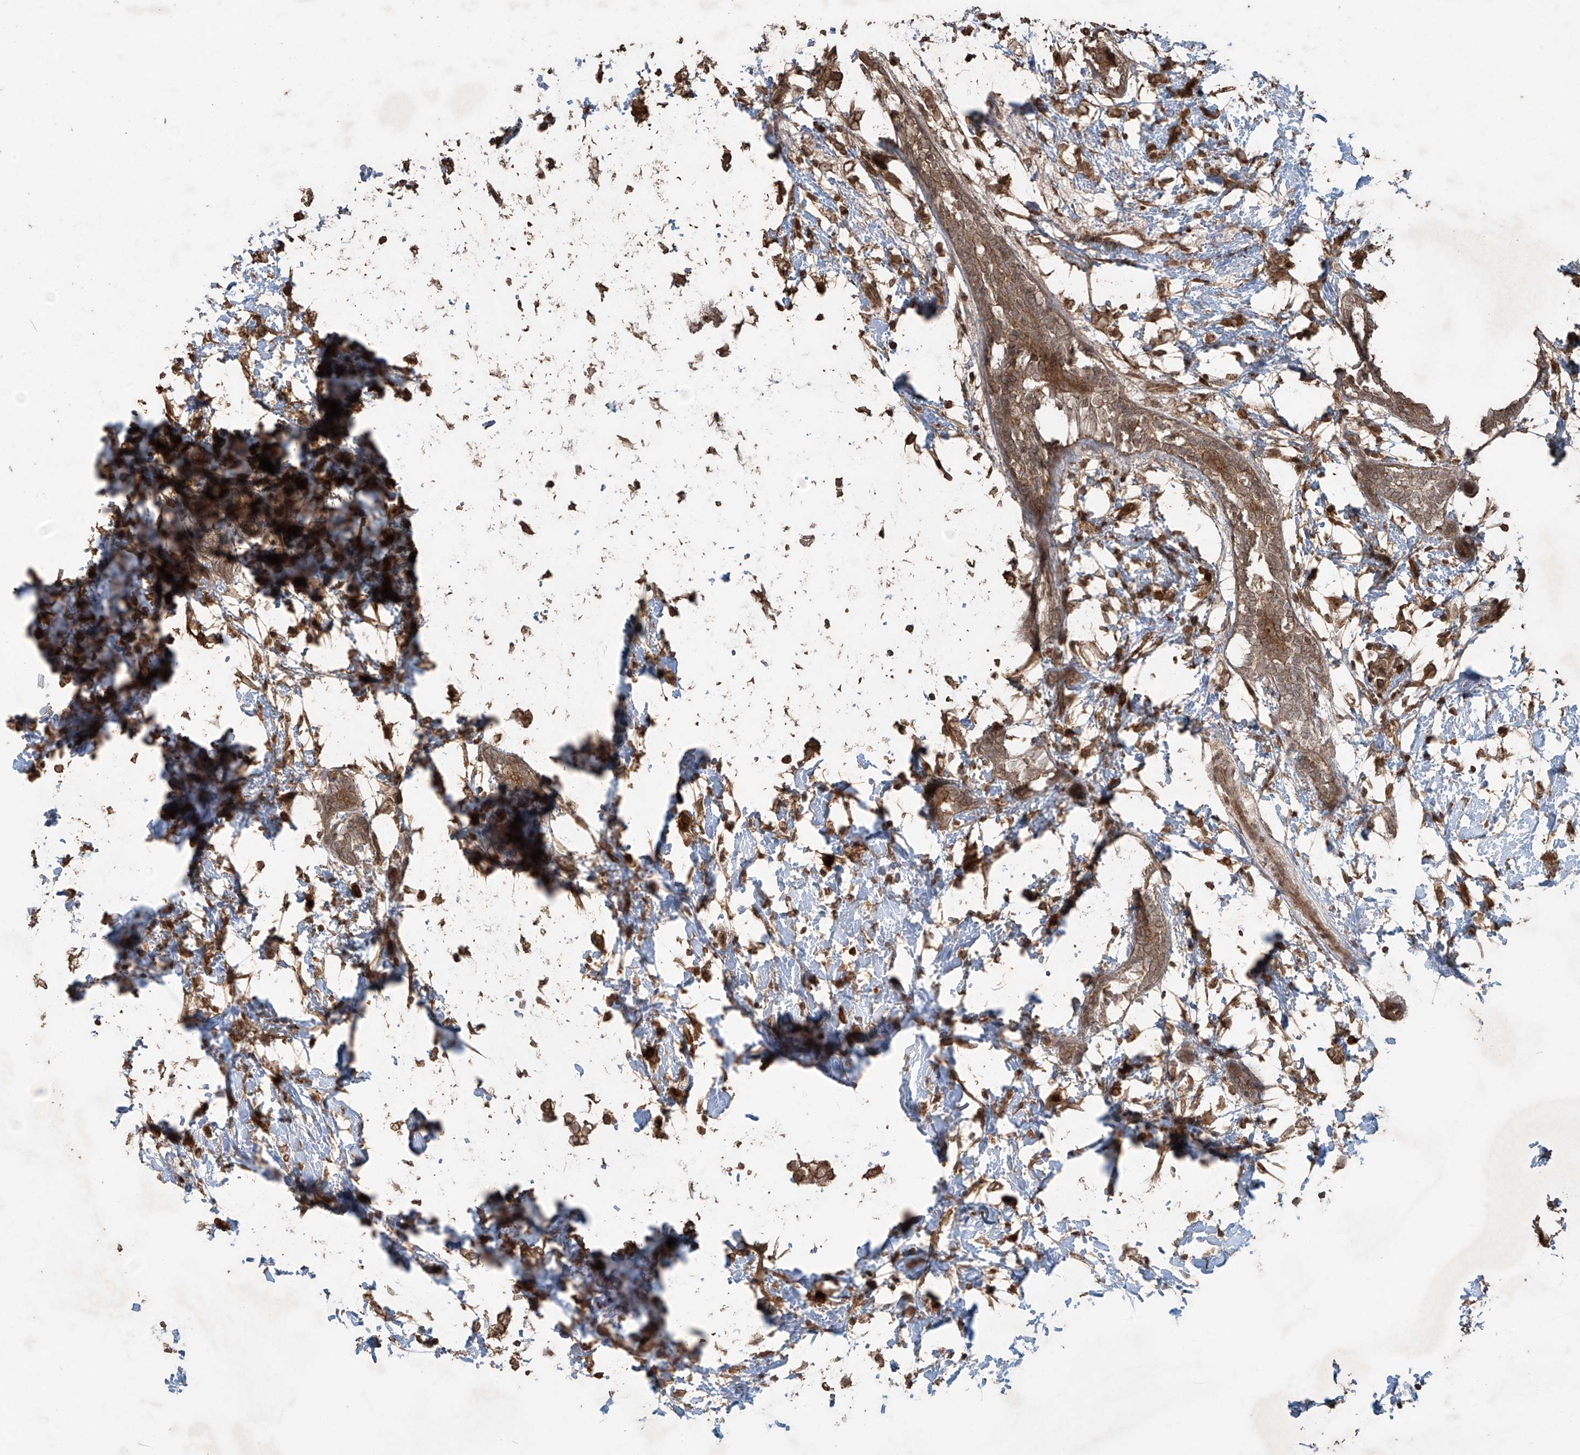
{"staining": {"intensity": "moderate", "quantity": ">75%", "location": "cytoplasmic/membranous"}, "tissue": "breast cancer", "cell_type": "Tumor cells", "image_type": "cancer", "snomed": [{"axis": "morphology", "description": "Normal tissue, NOS"}, {"axis": "morphology", "description": "Lobular carcinoma"}, {"axis": "topography", "description": "Breast"}], "caption": "About >75% of tumor cells in breast cancer (lobular carcinoma) demonstrate moderate cytoplasmic/membranous protein expression as visualized by brown immunohistochemical staining.", "gene": "PGPEP1", "patient": {"sex": "female", "age": 47}}